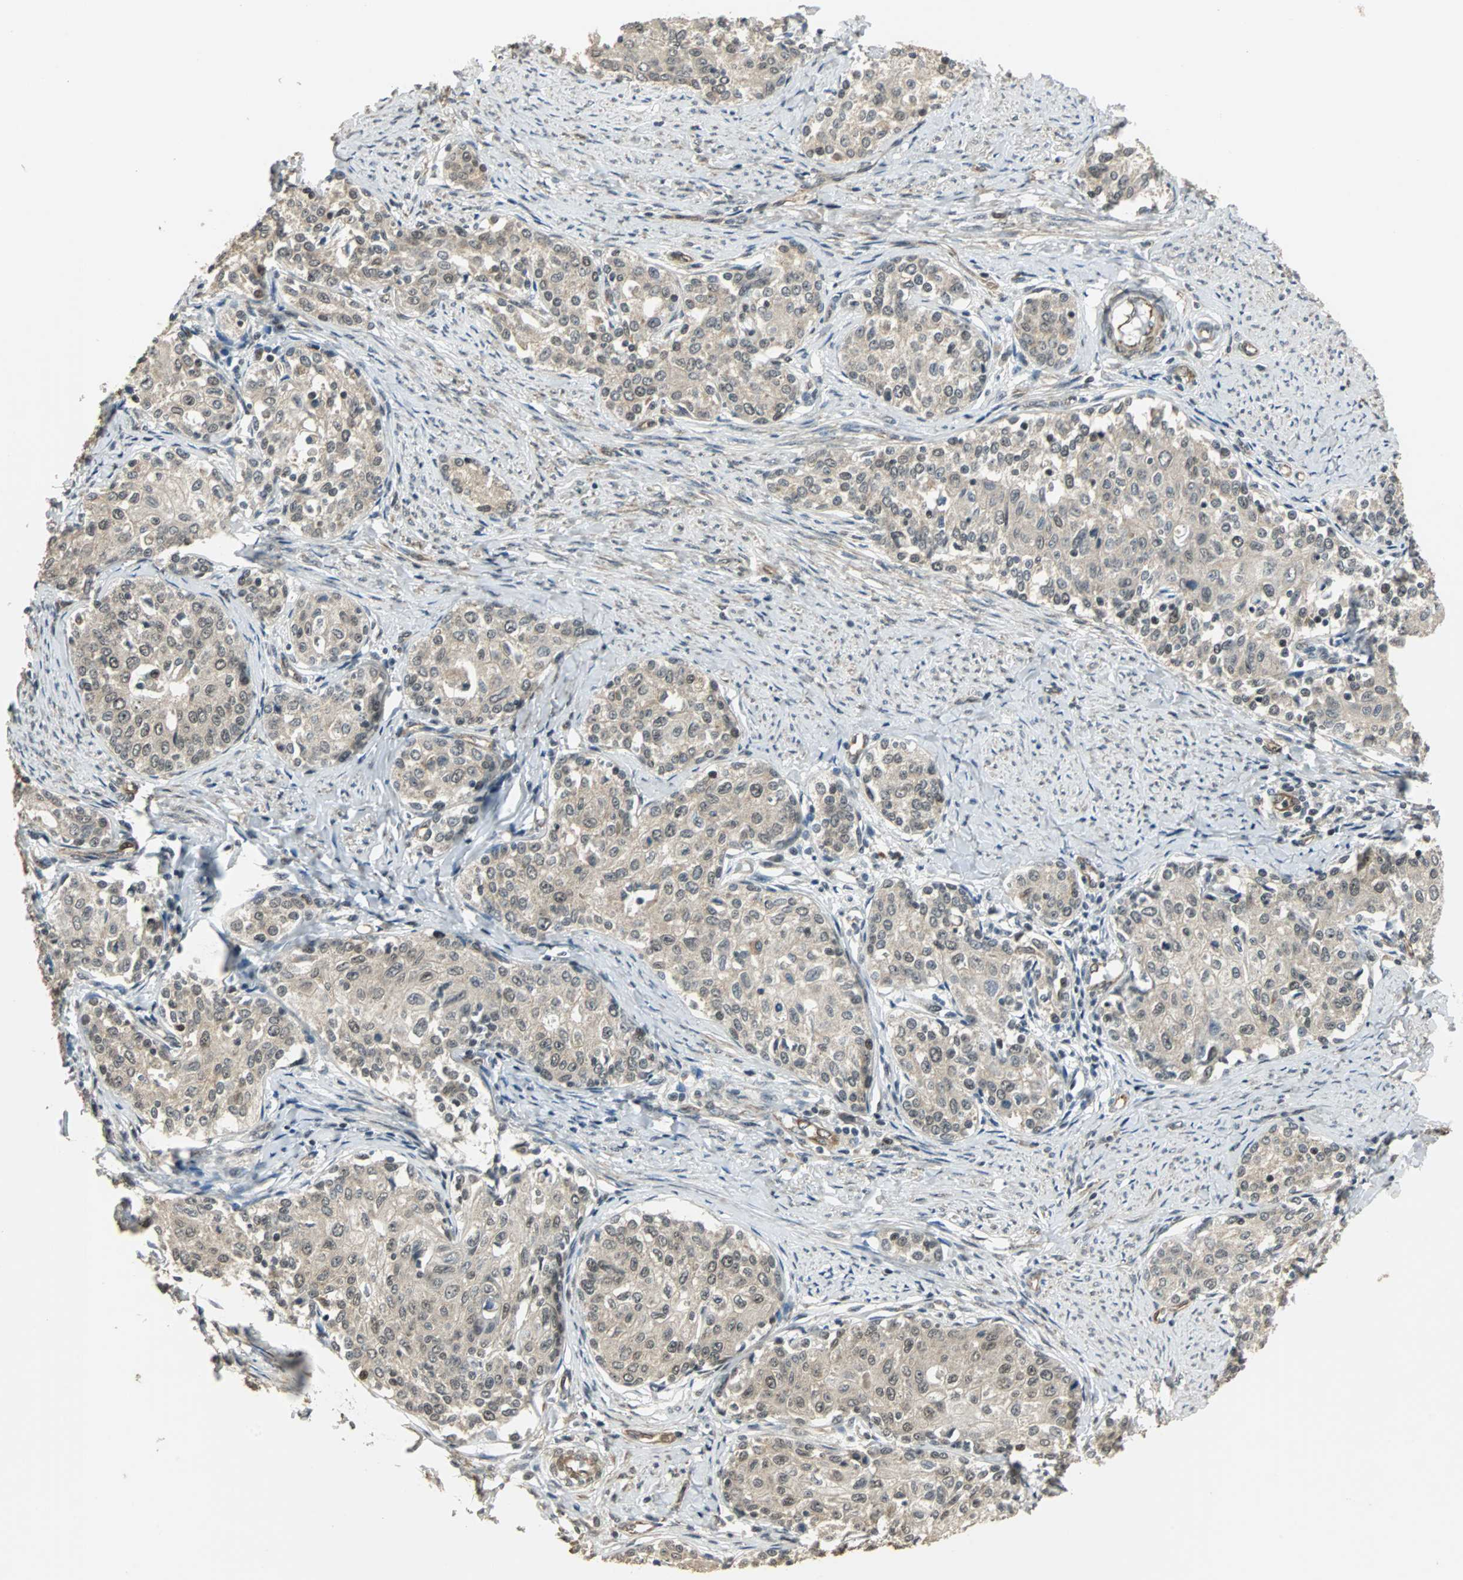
{"staining": {"intensity": "weak", "quantity": ">75%", "location": "cytoplasmic/membranous"}, "tissue": "cervical cancer", "cell_type": "Tumor cells", "image_type": "cancer", "snomed": [{"axis": "morphology", "description": "Squamous cell carcinoma, NOS"}, {"axis": "morphology", "description": "Adenocarcinoma, NOS"}, {"axis": "topography", "description": "Cervix"}], "caption": "Brown immunohistochemical staining in human adenocarcinoma (cervical) exhibits weak cytoplasmic/membranous positivity in about >75% of tumor cells.", "gene": "MED4", "patient": {"sex": "female", "age": 52}}